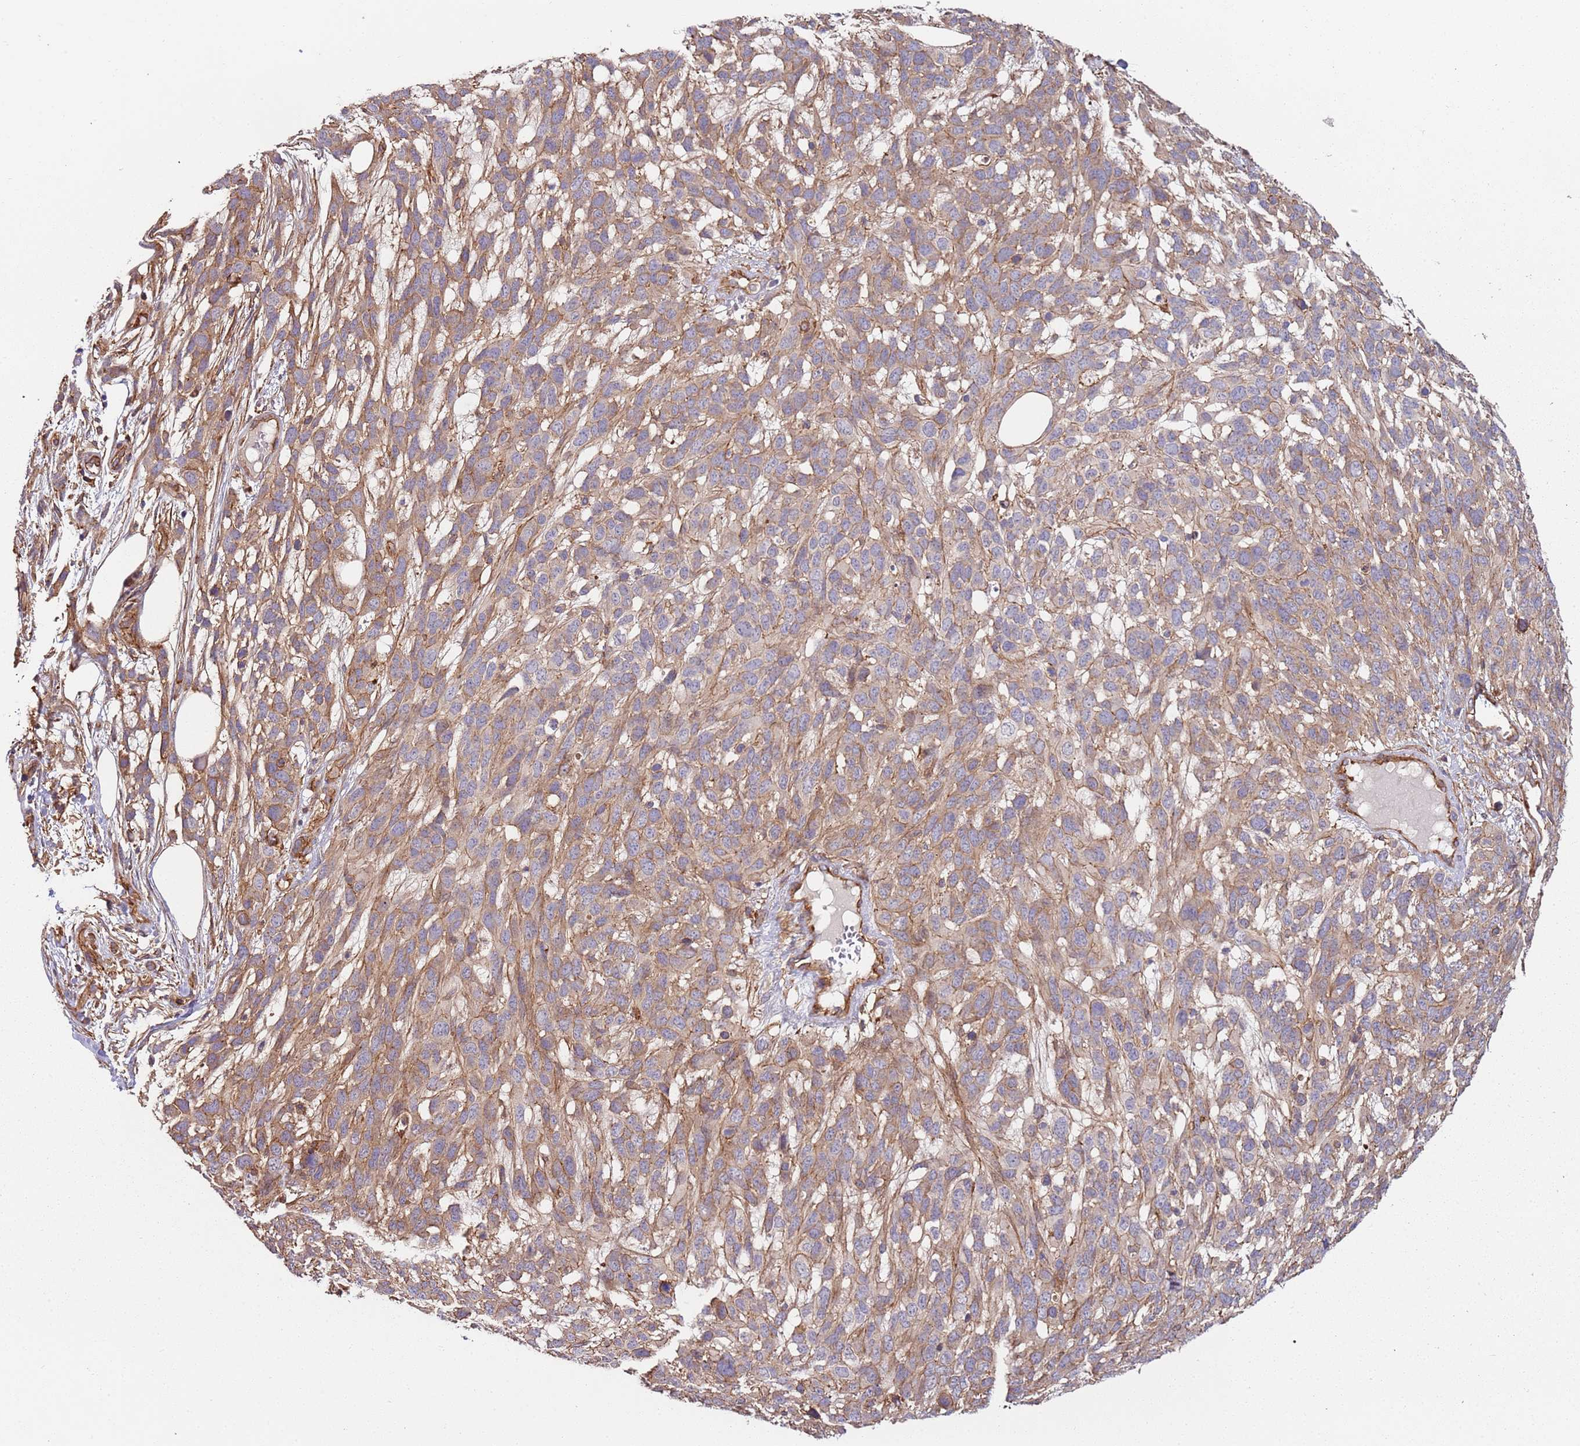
{"staining": {"intensity": "weak", "quantity": ">75%", "location": "cytoplasmic/membranous"}, "tissue": "melanoma", "cell_type": "Tumor cells", "image_type": "cancer", "snomed": [{"axis": "morphology", "description": "Normal morphology"}, {"axis": "morphology", "description": "Malignant melanoma, NOS"}, {"axis": "topography", "description": "Skin"}], "caption": "About >75% of tumor cells in human melanoma demonstrate weak cytoplasmic/membranous protein positivity as visualized by brown immunohistochemical staining.", "gene": "CYP2U1", "patient": {"sex": "female", "age": 72}}